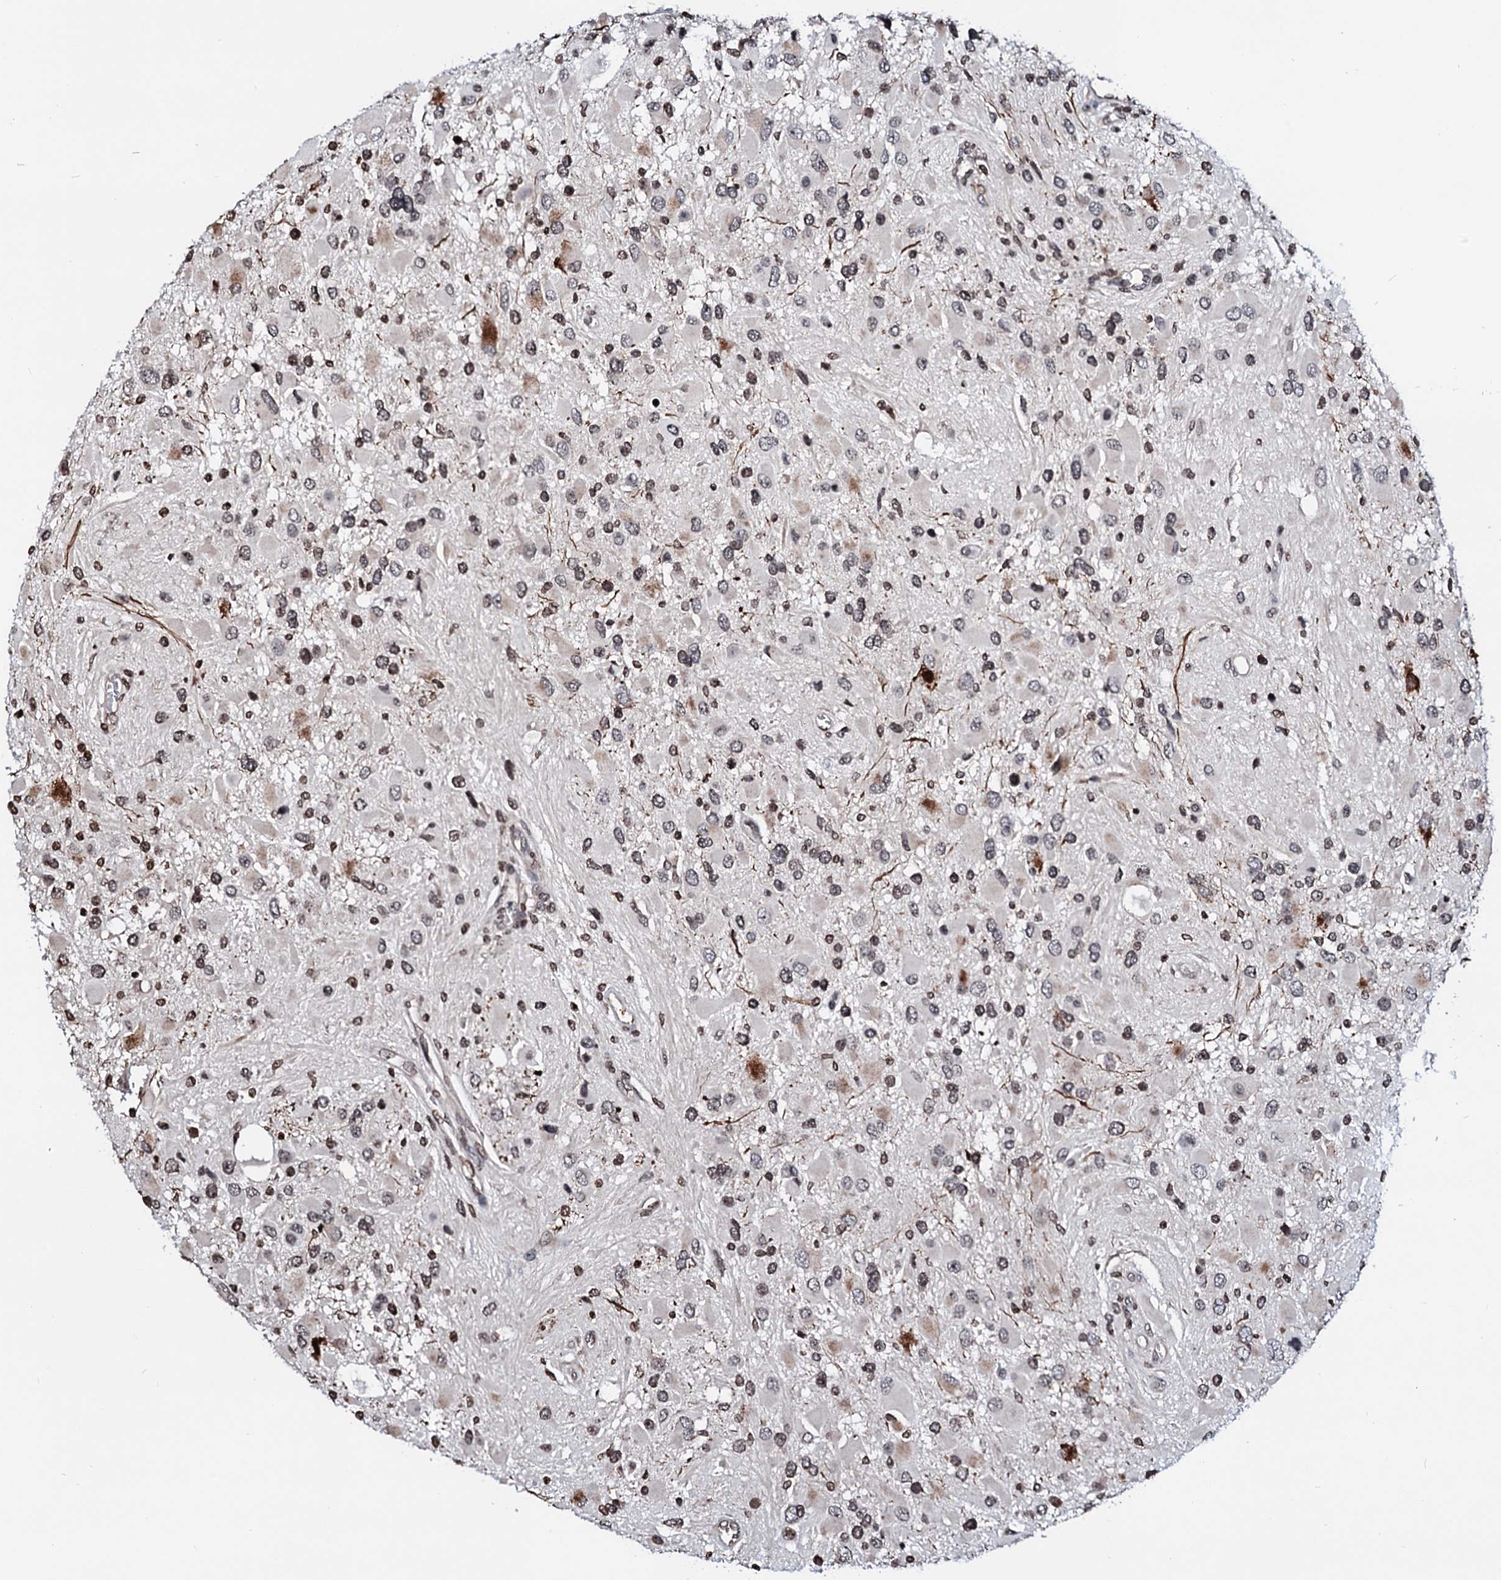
{"staining": {"intensity": "weak", "quantity": ">75%", "location": "nuclear"}, "tissue": "glioma", "cell_type": "Tumor cells", "image_type": "cancer", "snomed": [{"axis": "morphology", "description": "Glioma, malignant, High grade"}, {"axis": "topography", "description": "Brain"}], "caption": "Immunohistochemical staining of malignant high-grade glioma reveals low levels of weak nuclear positivity in about >75% of tumor cells. (DAB IHC with brightfield microscopy, high magnification).", "gene": "LSM11", "patient": {"sex": "male", "age": 53}}